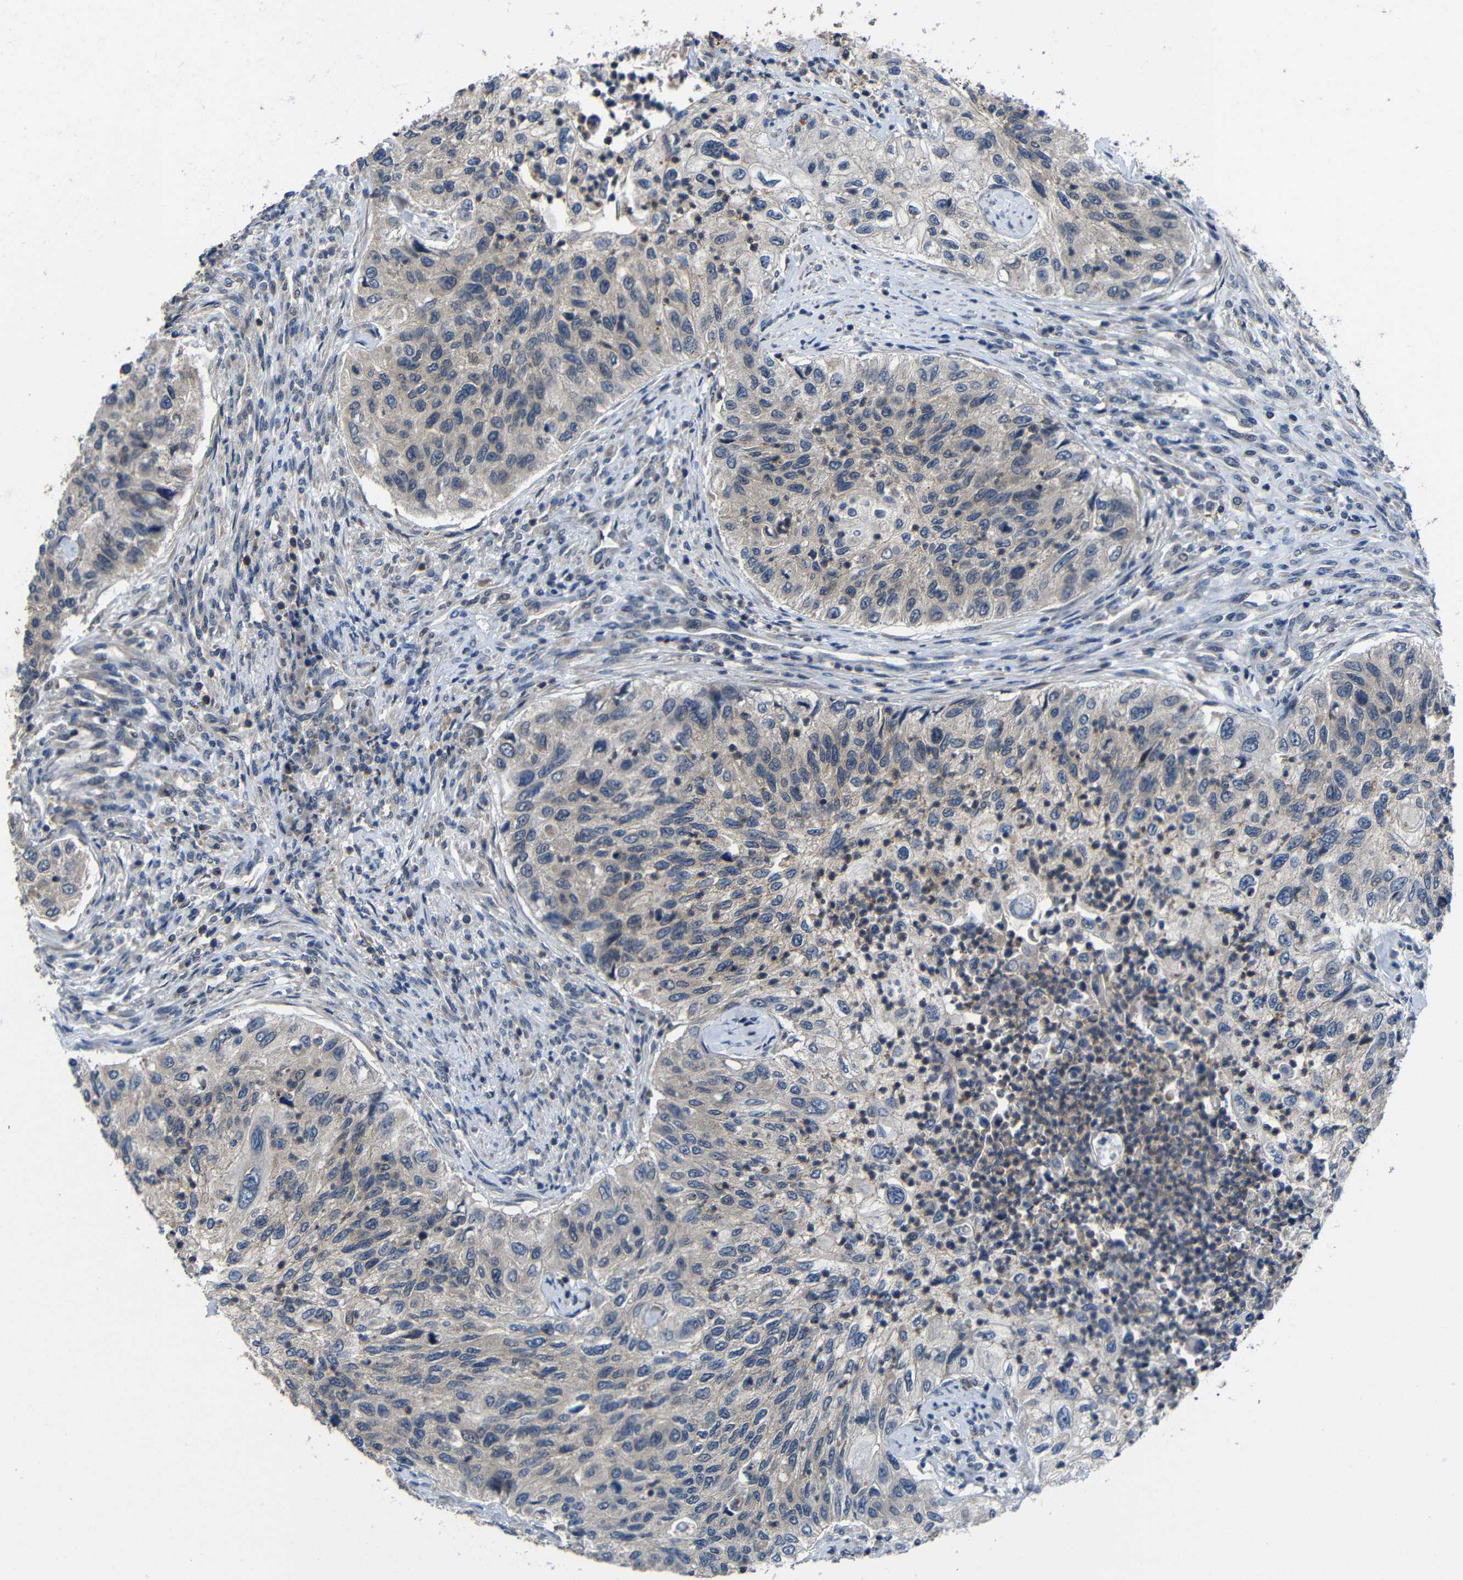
{"staining": {"intensity": "negative", "quantity": "none", "location": "none"}, "tissue": "urothelial cancer", "cell_type": "Tumor cells", "image_type": "cancer", "snomed": [{"axis": "morphology", "description": "Urothelial carcinoma, High grade"}, {"axis": "topography", "description": "Urinary bladder"}], "caption": "DAB (3,3'-diaminobenzidine) immunohistochemical staining of urothelial cancer displays no significant positivity in tumor cells. (DAB (3,3'-diaminobenzidine) immunohistochemistry, high magnification).", "gene": "C6orf89", "patient": {"sex": "female", "age": 60}}